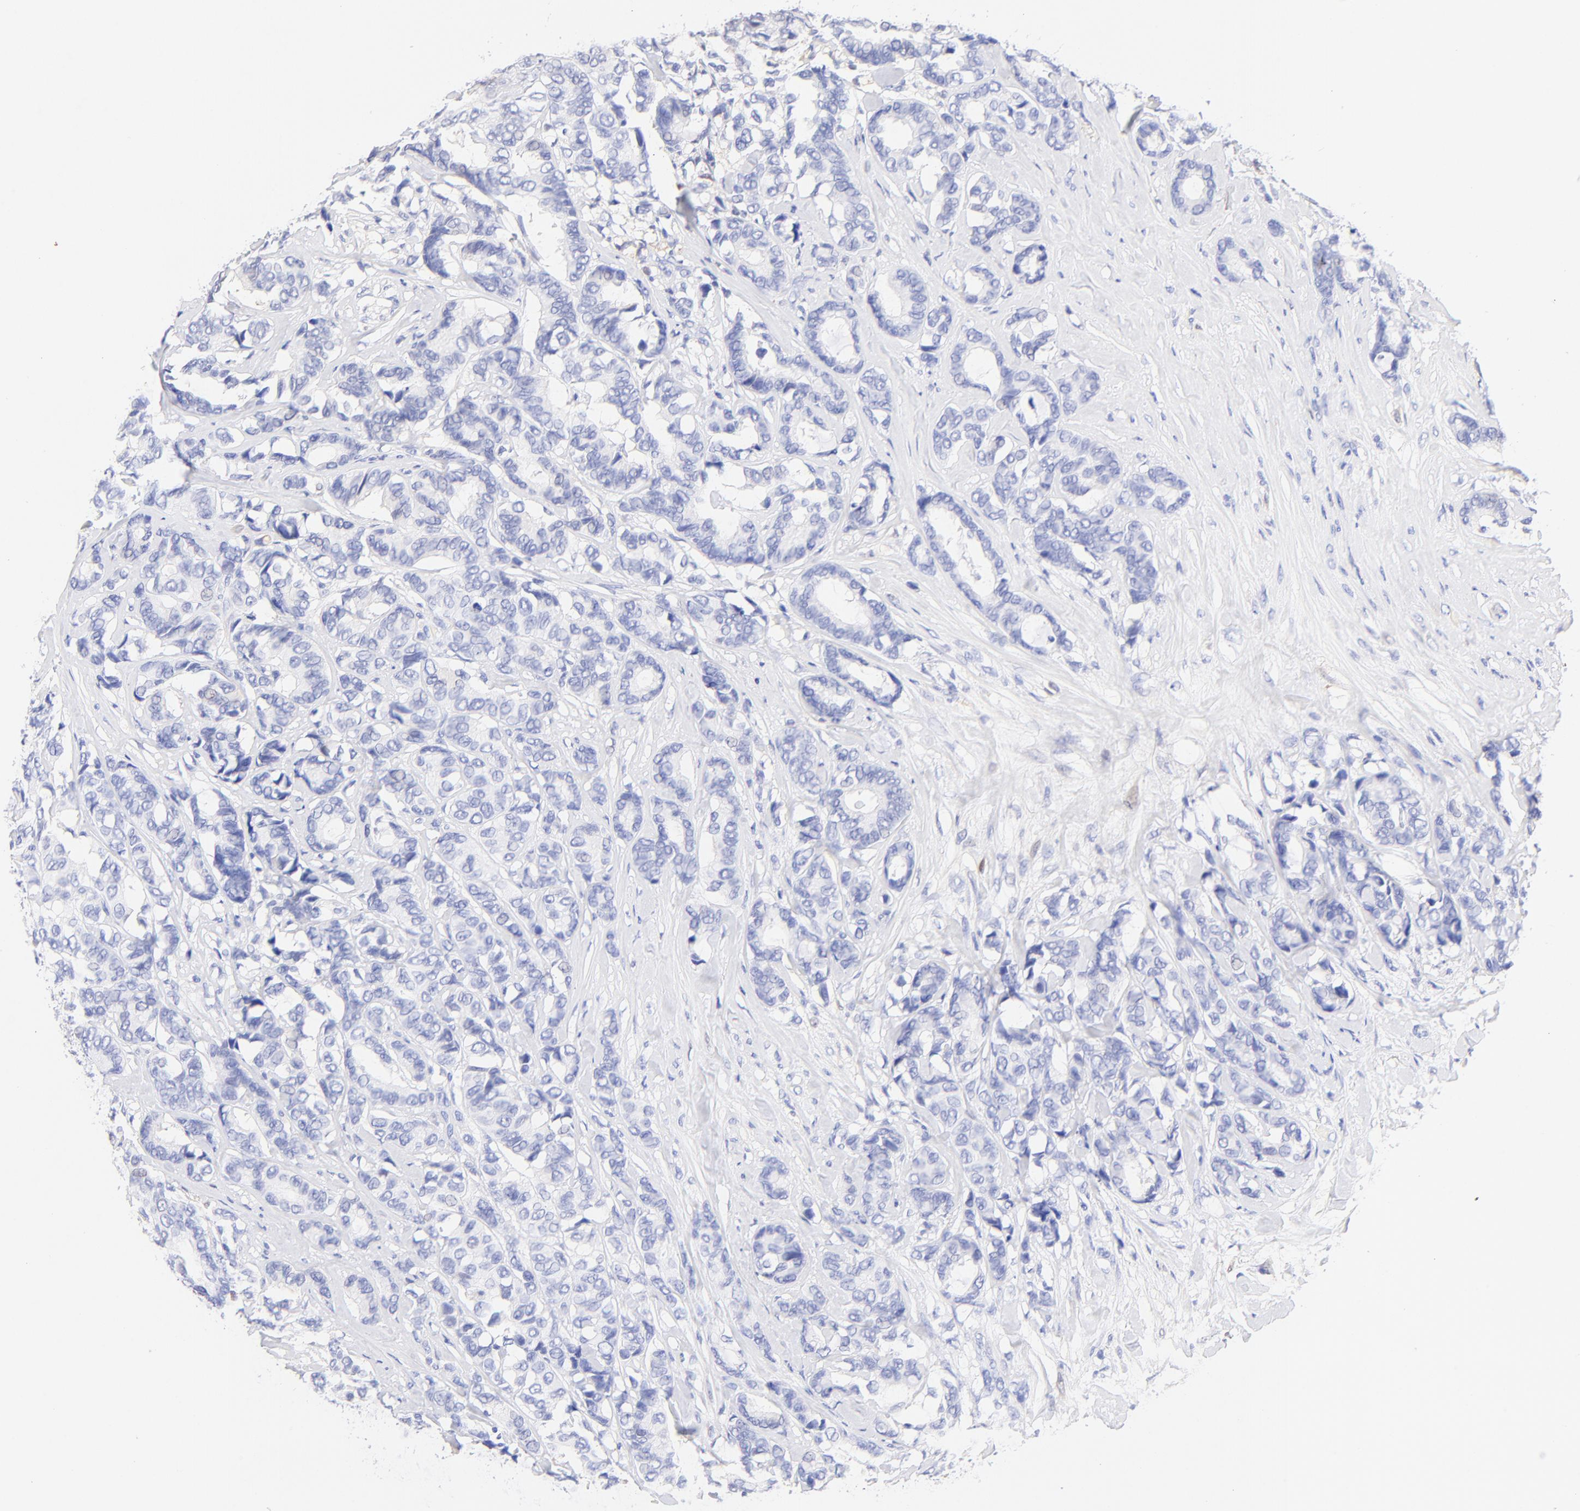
{"staining": {"intensity": "negative", "quantity": "none", "location": "none"}, "tissue": "breast cancer", "cell_type": "Tumor cells", "image_type": "cancer", "snomed": [{"axis": "morphology", "description": "Duct carcinoma"}, {"axis": "topography", "description": "Breast"}], "caption": "Human breast cancer stained for a protein using IHC exhibits no positivity in tumor cells.", "gene": "ALDH1A1", "patient": {"sex": "female", "age": 87}}